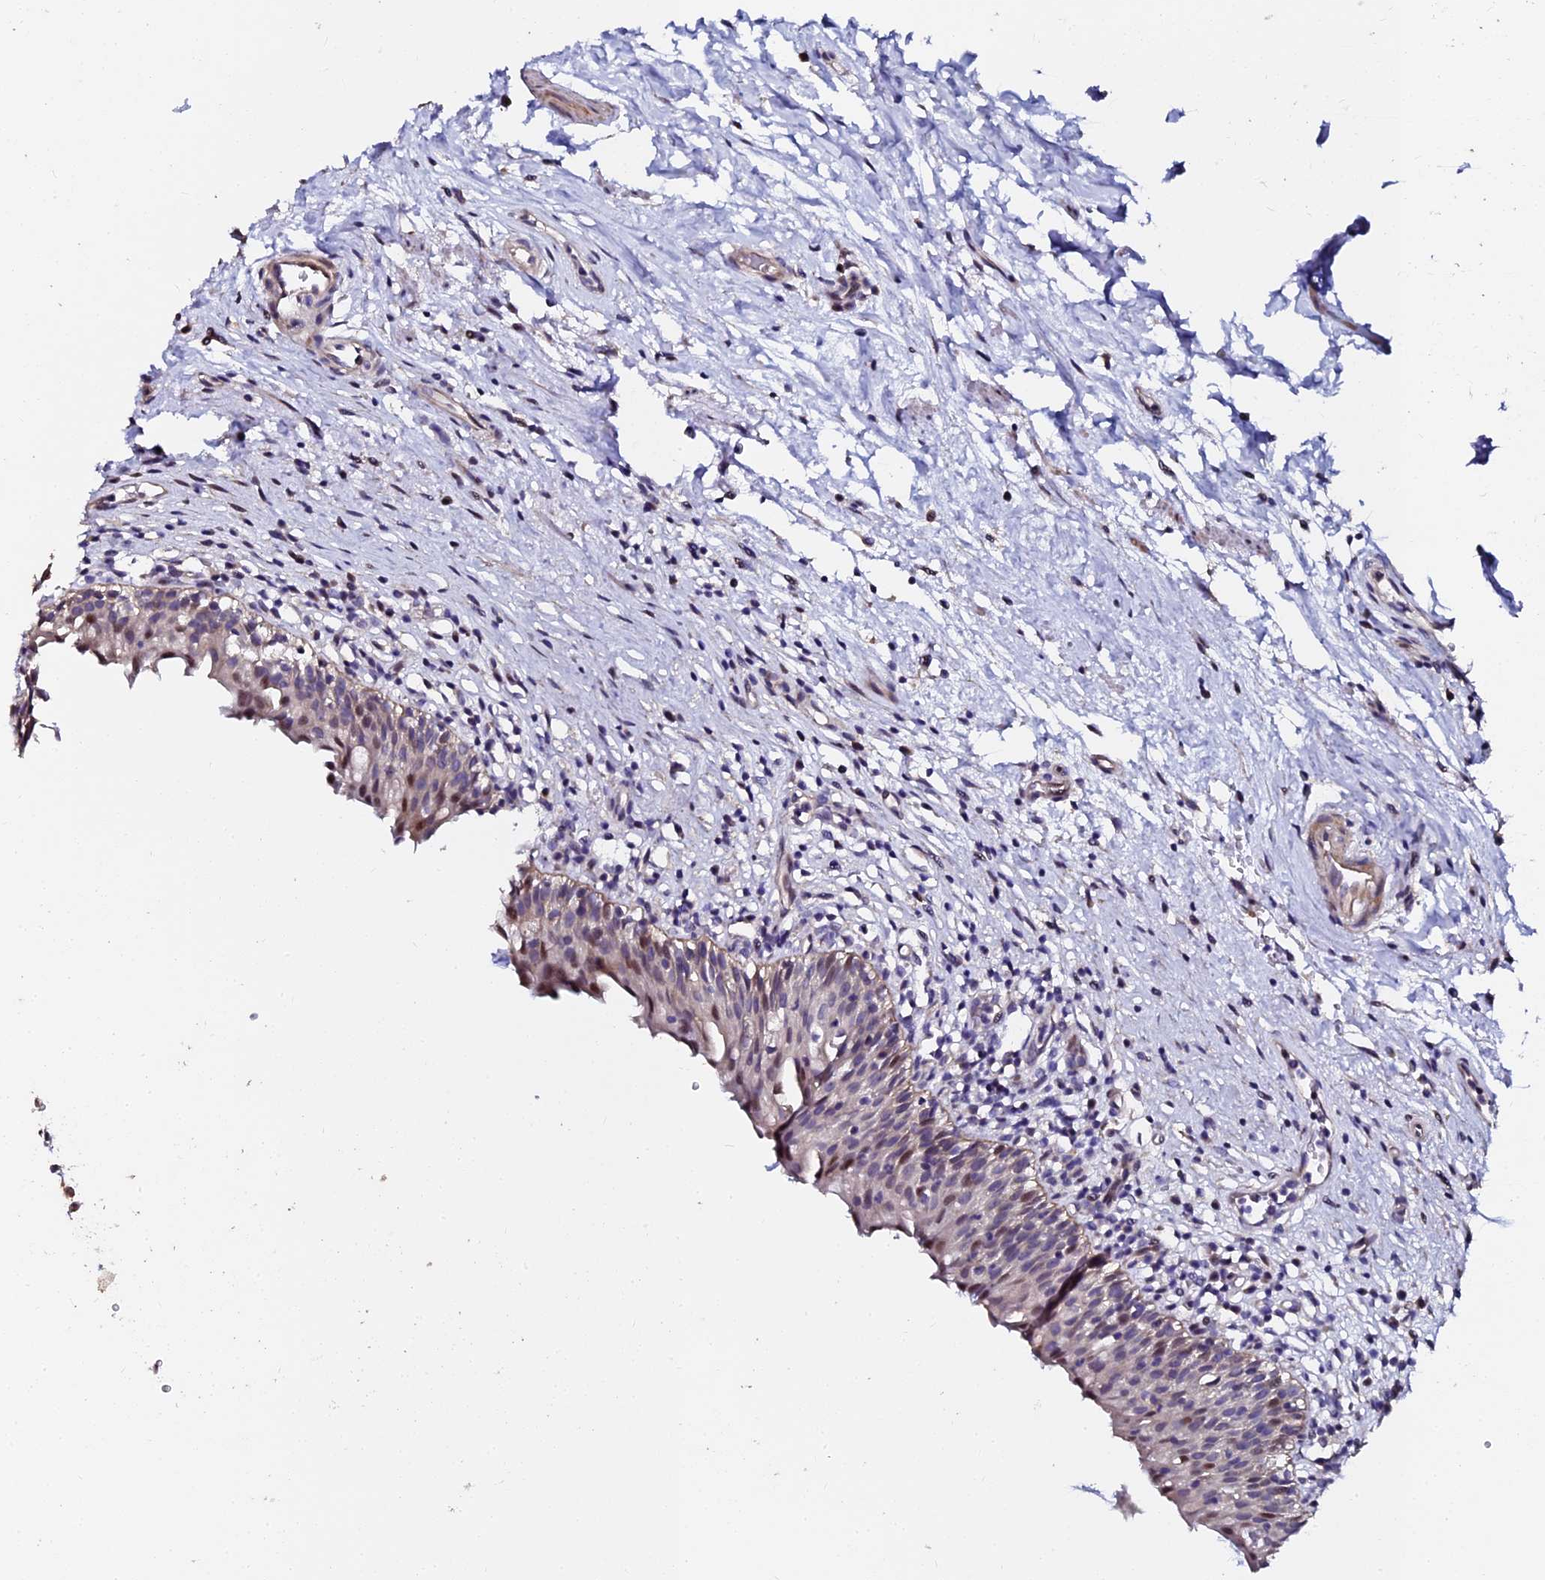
{"staining": {"intensity": "moderate", "quantity": "25%-75%", "location": "cytoplasmic/membranous,nuclear"}, "tissue": "urinary bladder", "cell_type": "Urothelial cells", "image_type": "normal", "snomed": [{"axis": "morphology", "description": "Normal tissue, NOS"}, {"axis": "morphology", "description": "Inflammation, NOS"}, {"axis": "topography", "description": "Urinary bladder"}], "caption": "Brown immunohistochemical staining in normal human urinary bladder reveals moderate cytoplasmic/membranous,nuclear expression in approximately 25%-75% of urothelial cells.", "gene": "GPN3", "patient": {"sex": "male", "age": 63}}